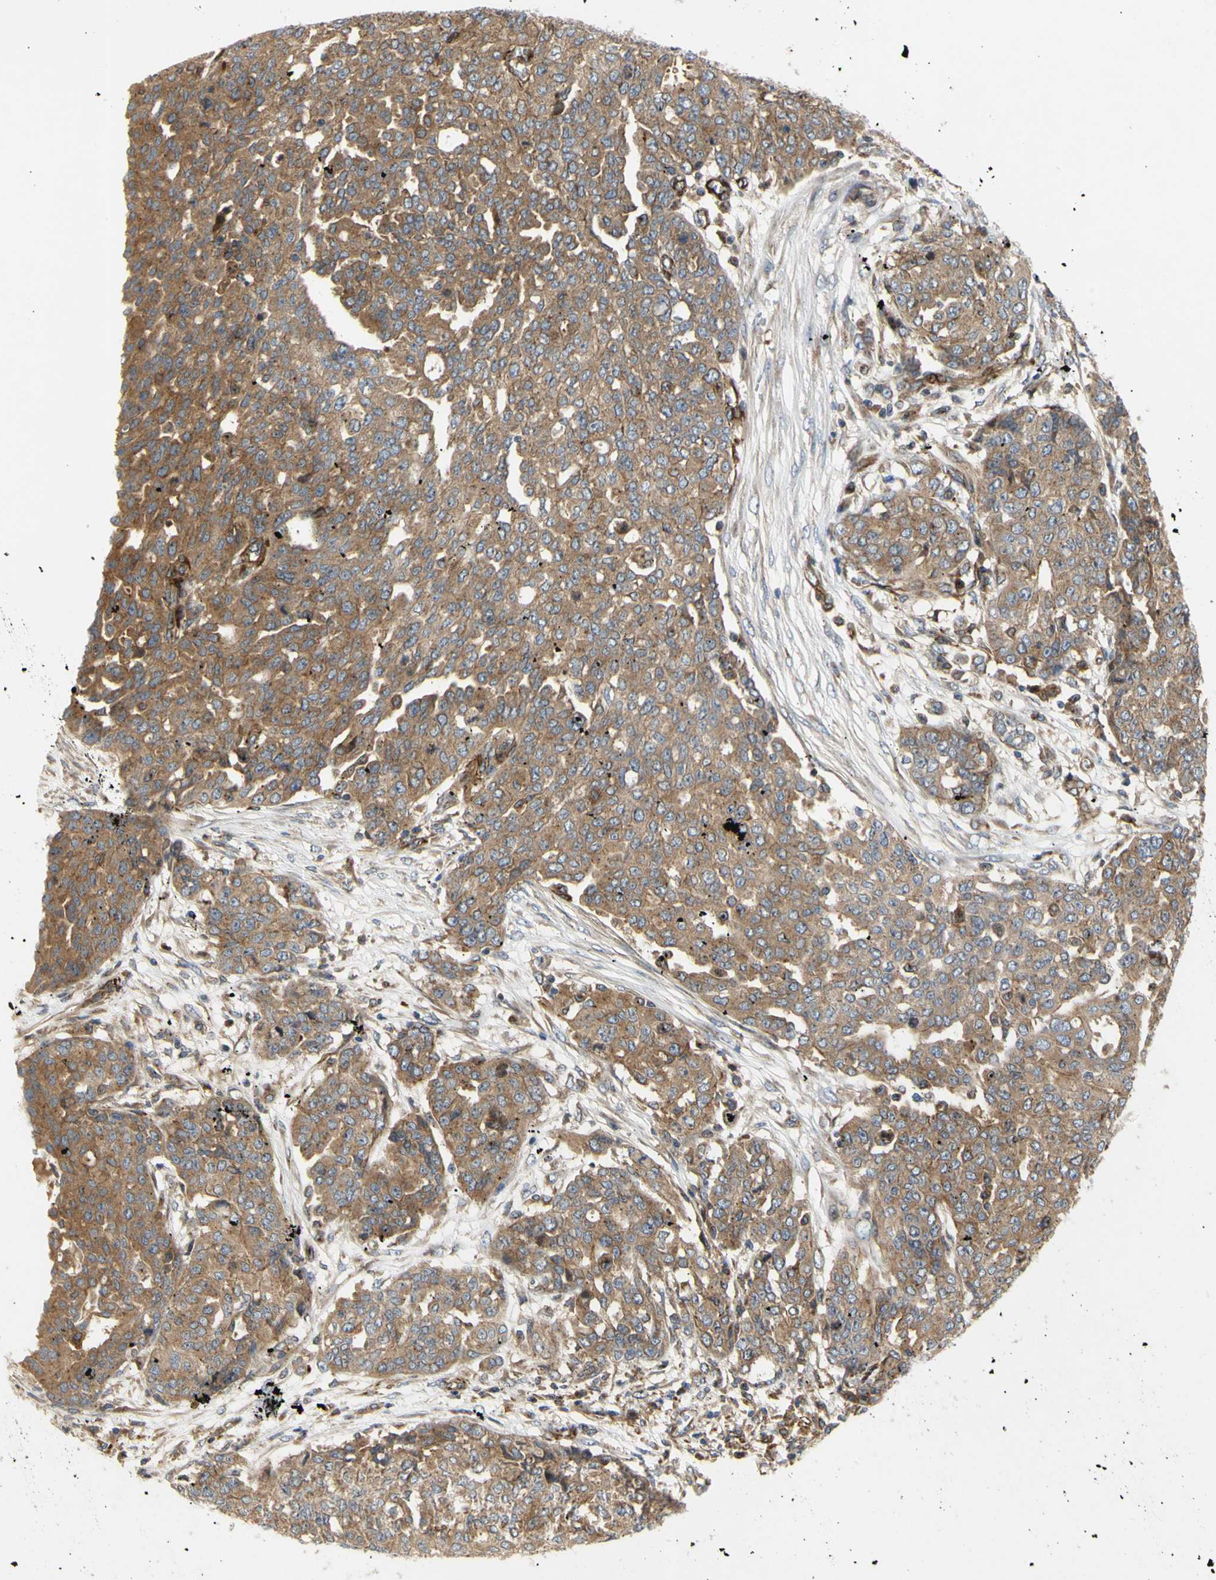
{"staining": {"intensity": "moderate", "quantity": "25%-75%", "location": "cytoplasmic/membranous"}, "tissue": "ovarian cancer", "cell_type": "Tumor cells", "image_type": "cancer", "snomed": [{"axis": "morphology", "description": "Cystadenocarcinoma, serous, NOS"}, {"axis": "topography", "description": "Soft tissue"}, {"axis": "topography", "description": "Ovary"}], "caption": "Serous cystadenocarcinoma (ovarian) tissue shows moderate cytoplasmic/membranous staining in about 25%-75% of tumor cells", "gene": "TUBG2", "patient": {"sex": "female", "age": 57}}